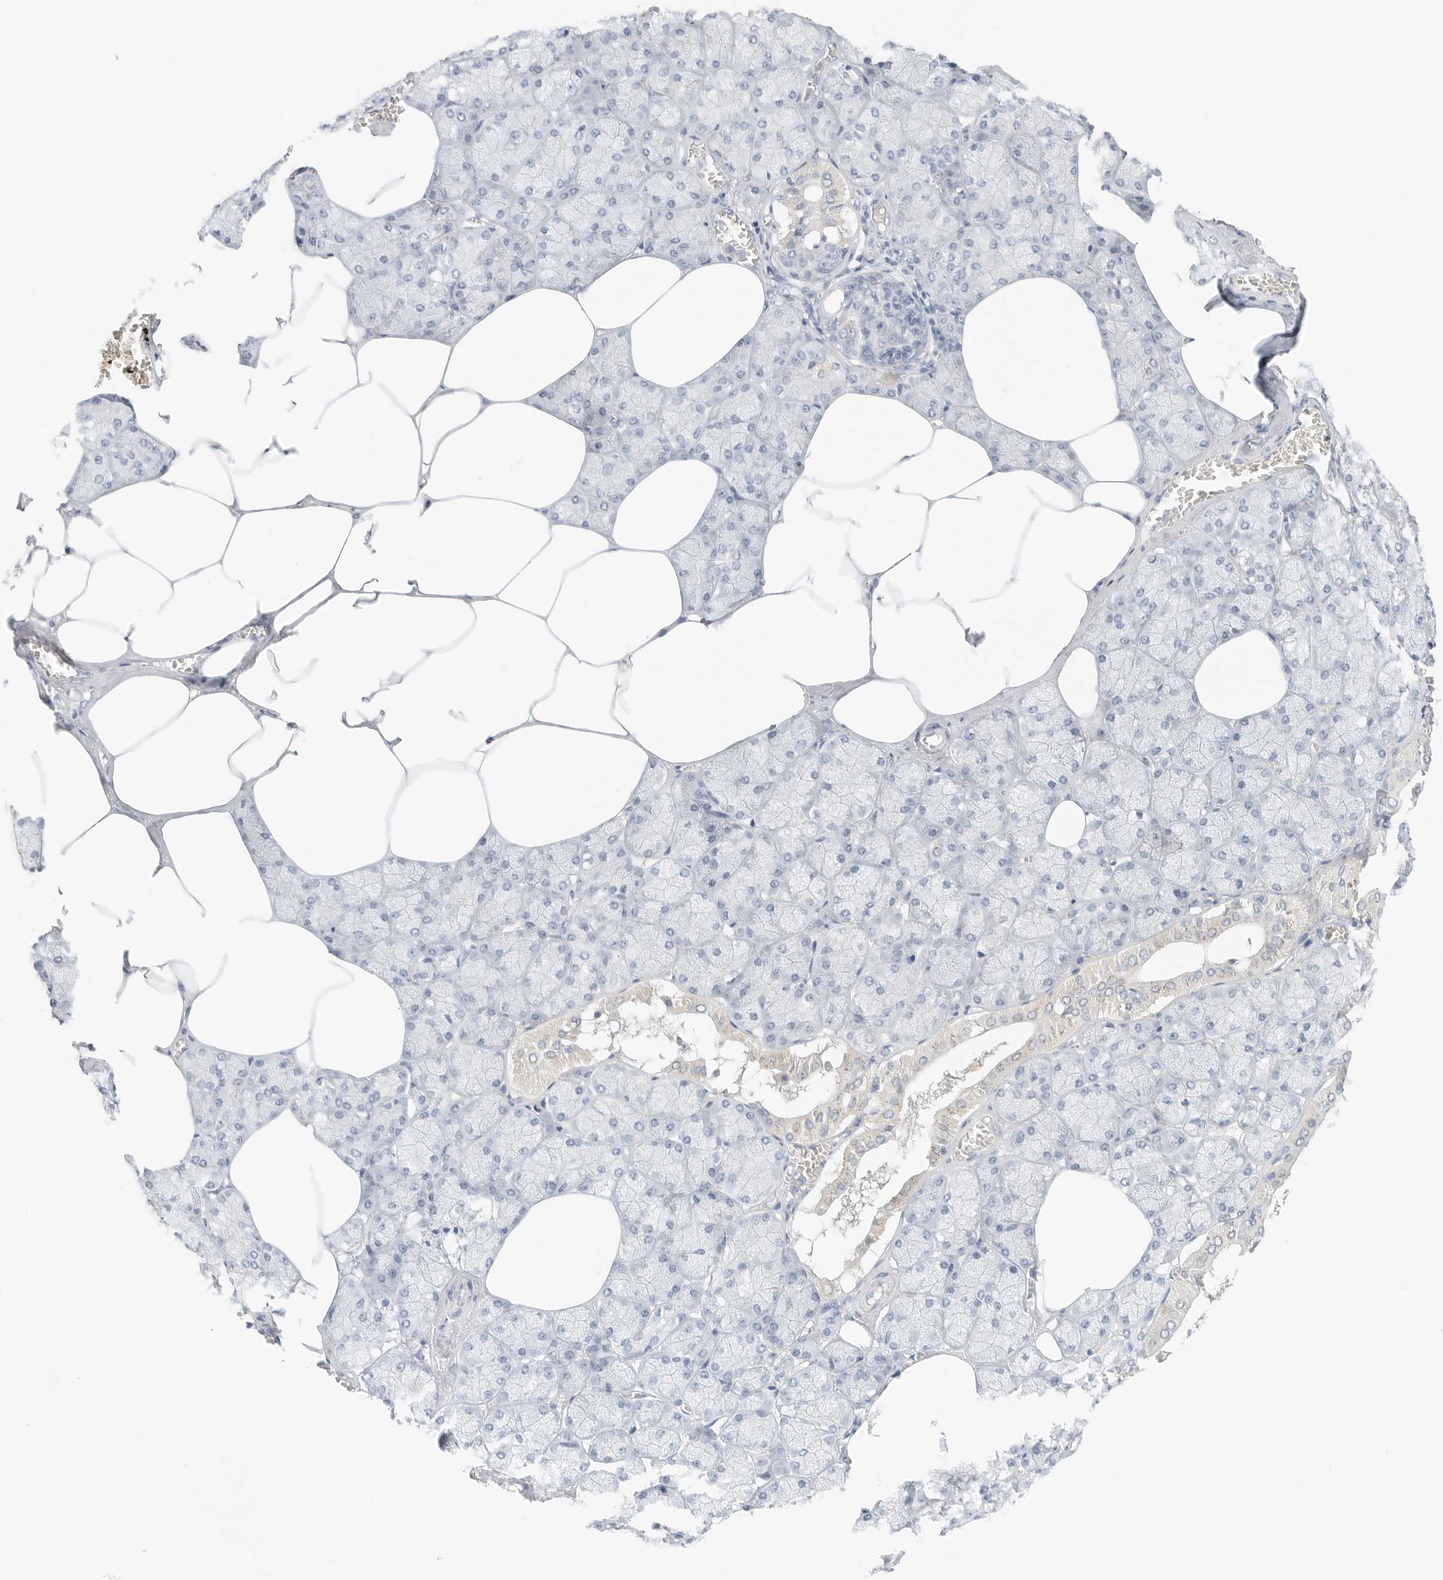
{"staining": {"intensity": "negative", "quantity": "none", "location": "none"}, "tissue": "salivary gland", "cell_type": "Glandular cells", "image_type": "normal", "snomed": [{"axis": "morphology", "description": "Normal tissue, NOS"}, {"axis": "topography", "description": "Salivary gland"}], "caption": "IHC image of benign salivary gland stained for a protein (brown), which reveals no positivity in glandular cells.", "gene": "IQCC", "patient": {"sex": "male", "age": 62}}